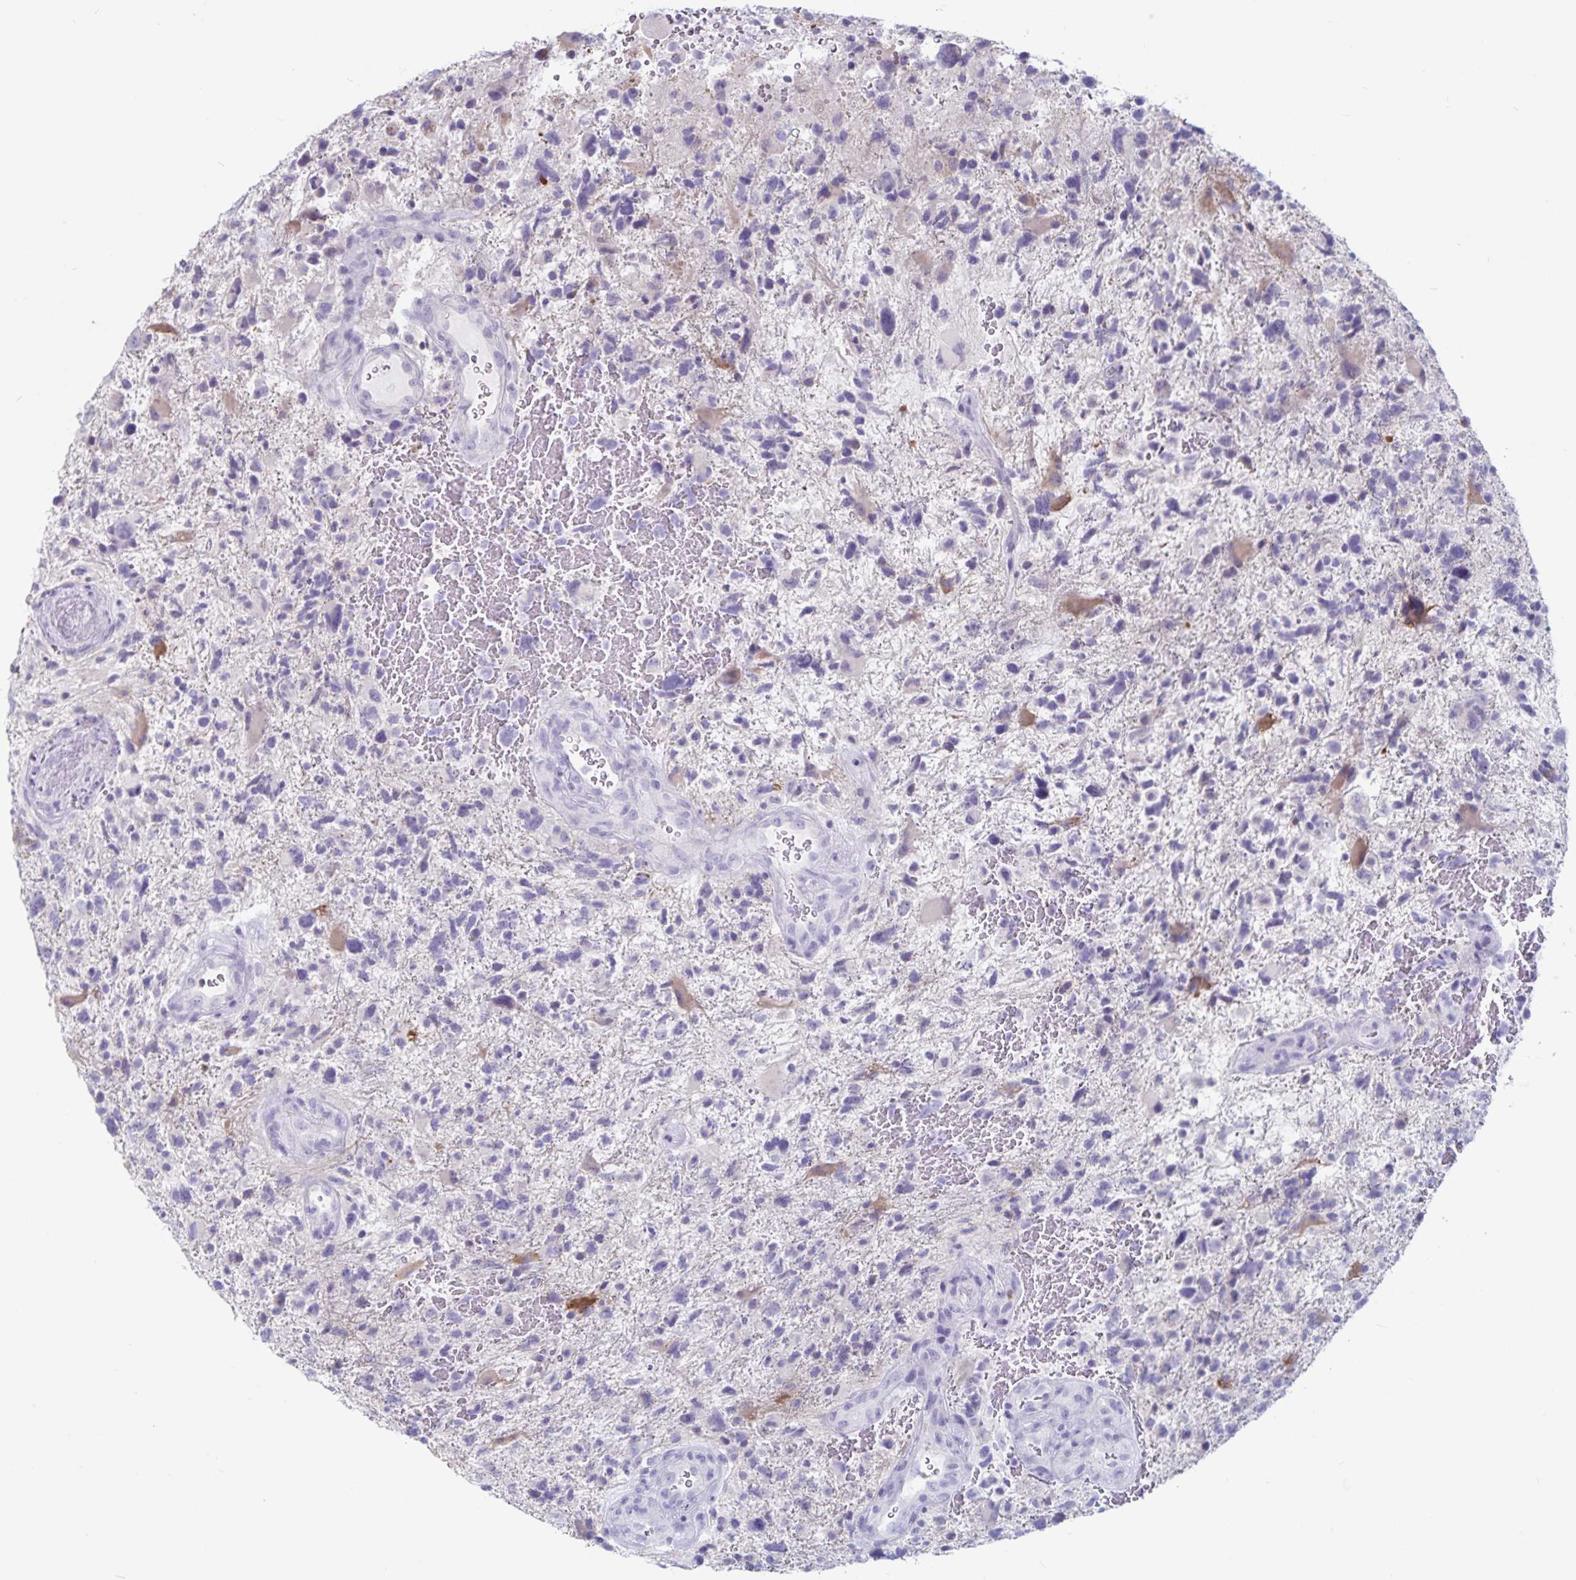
{"staining": {"intensity": "negative", "quantity": "none", "location": "none"}, "tissue": "glioma", "cell_type": "Tumor cells", "image_type": "cancer", "snomed": [{"axis": "morphology", "description": "Glioma, malignant, High grade"}, {"axis": "topography", "description": "Brain"}], "caption": "This image is of glioma stained with immunohistochemistry (IHC) to label a protein in brown with the nuclei are counter-stained blue. There is no expression in tumor cells.", "gene": "GNLY", "patient": {"sex": "female", "age": 71}}